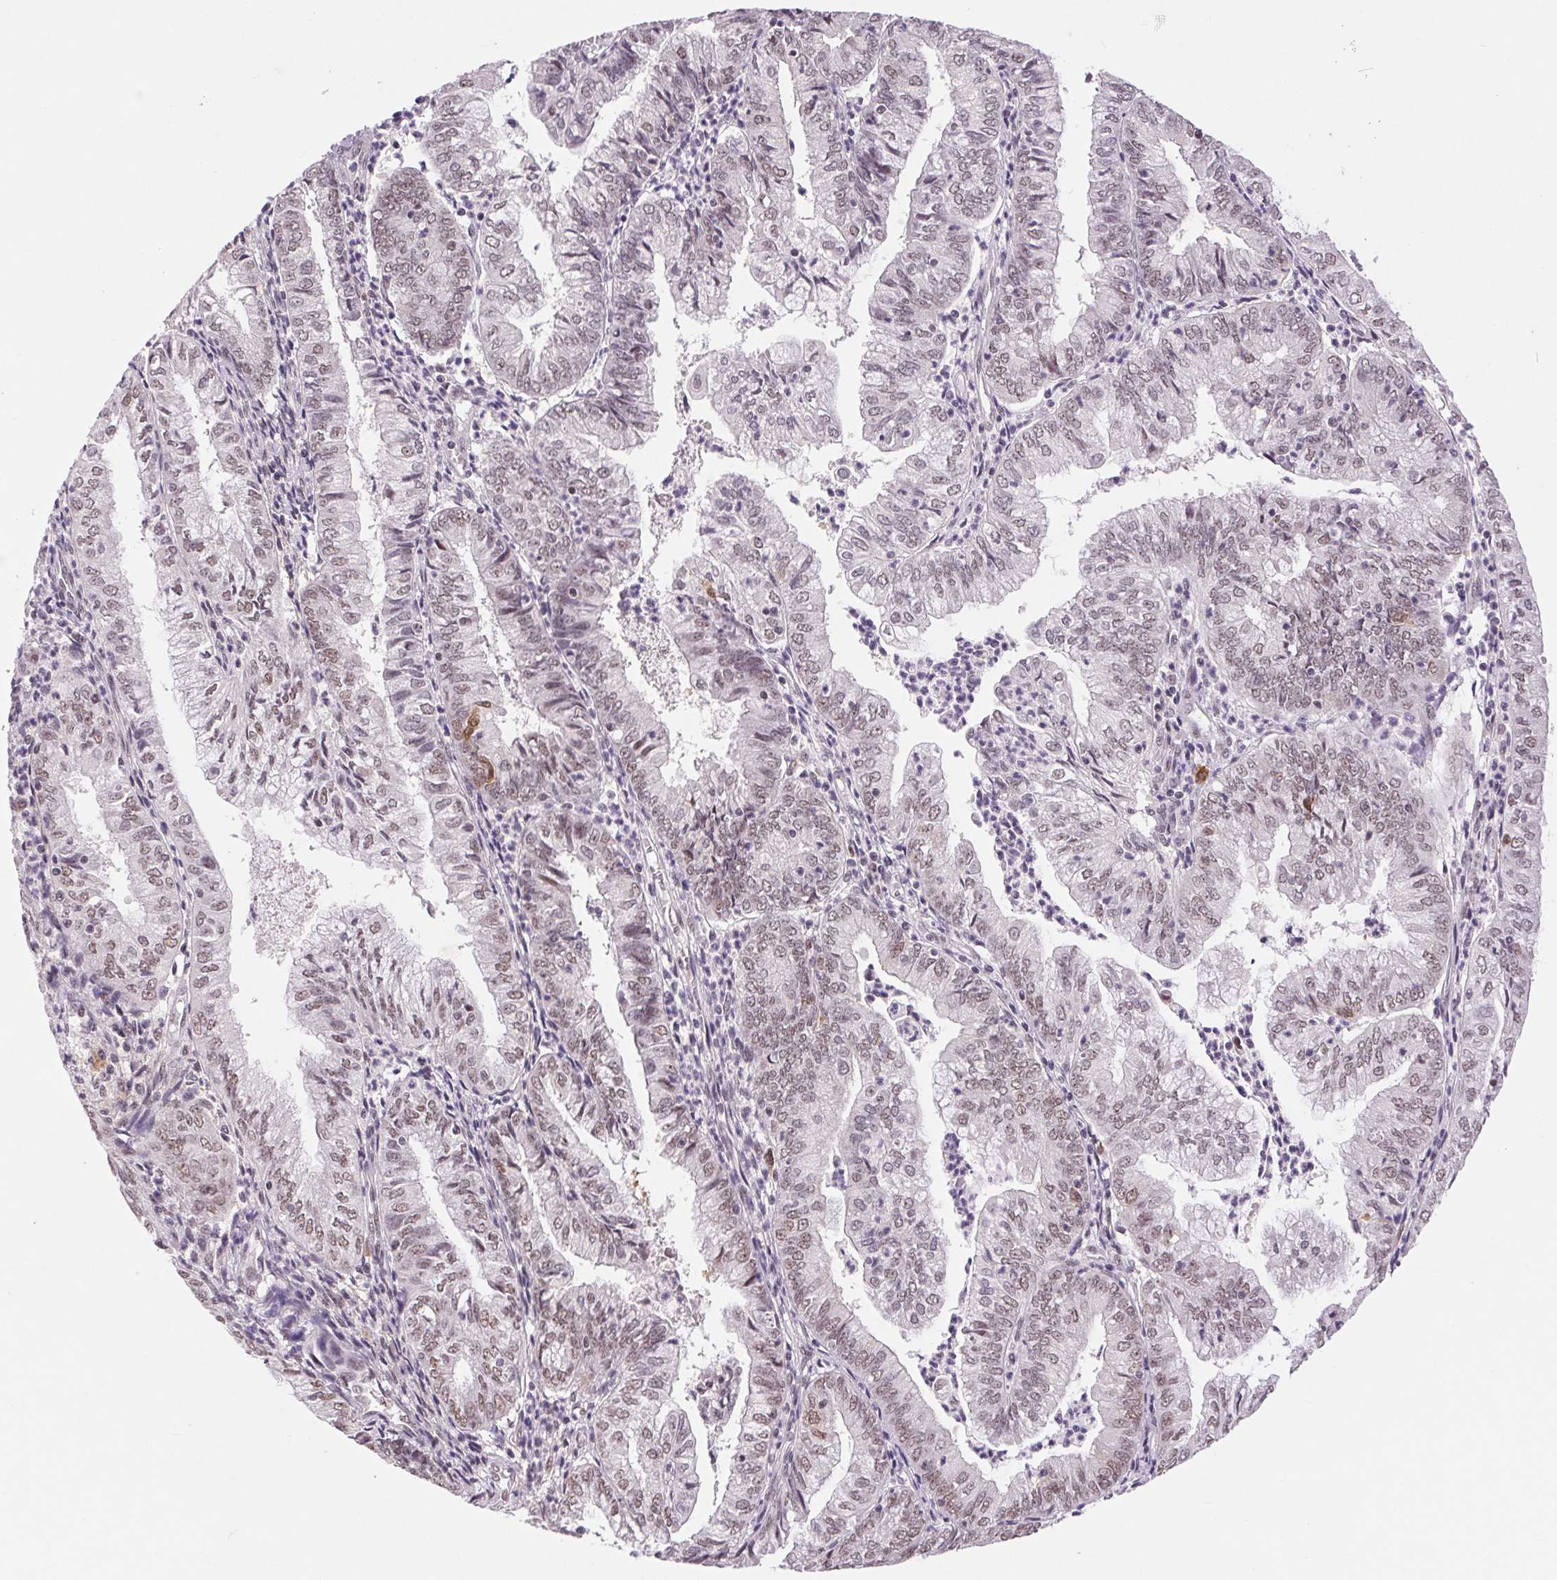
{"staining": {"intensity": "weak", "quantity": "<25%", "location": "nuclear"}, "tissue": "endometrial cancer", "cell_type": "Tumor cells", "image_type": "cancer", "snomed": [{"axis": "morphology", "description": "Adenocarcinoma, NOS"}, {"axis": "topography", "description": "Endometrium"}], "caption": "Protein analysis of endometrial cancer shows no significant staining in tumor cells.", "gene": "CD2BP2", "patient": {"sex": "female", "age": 55}}